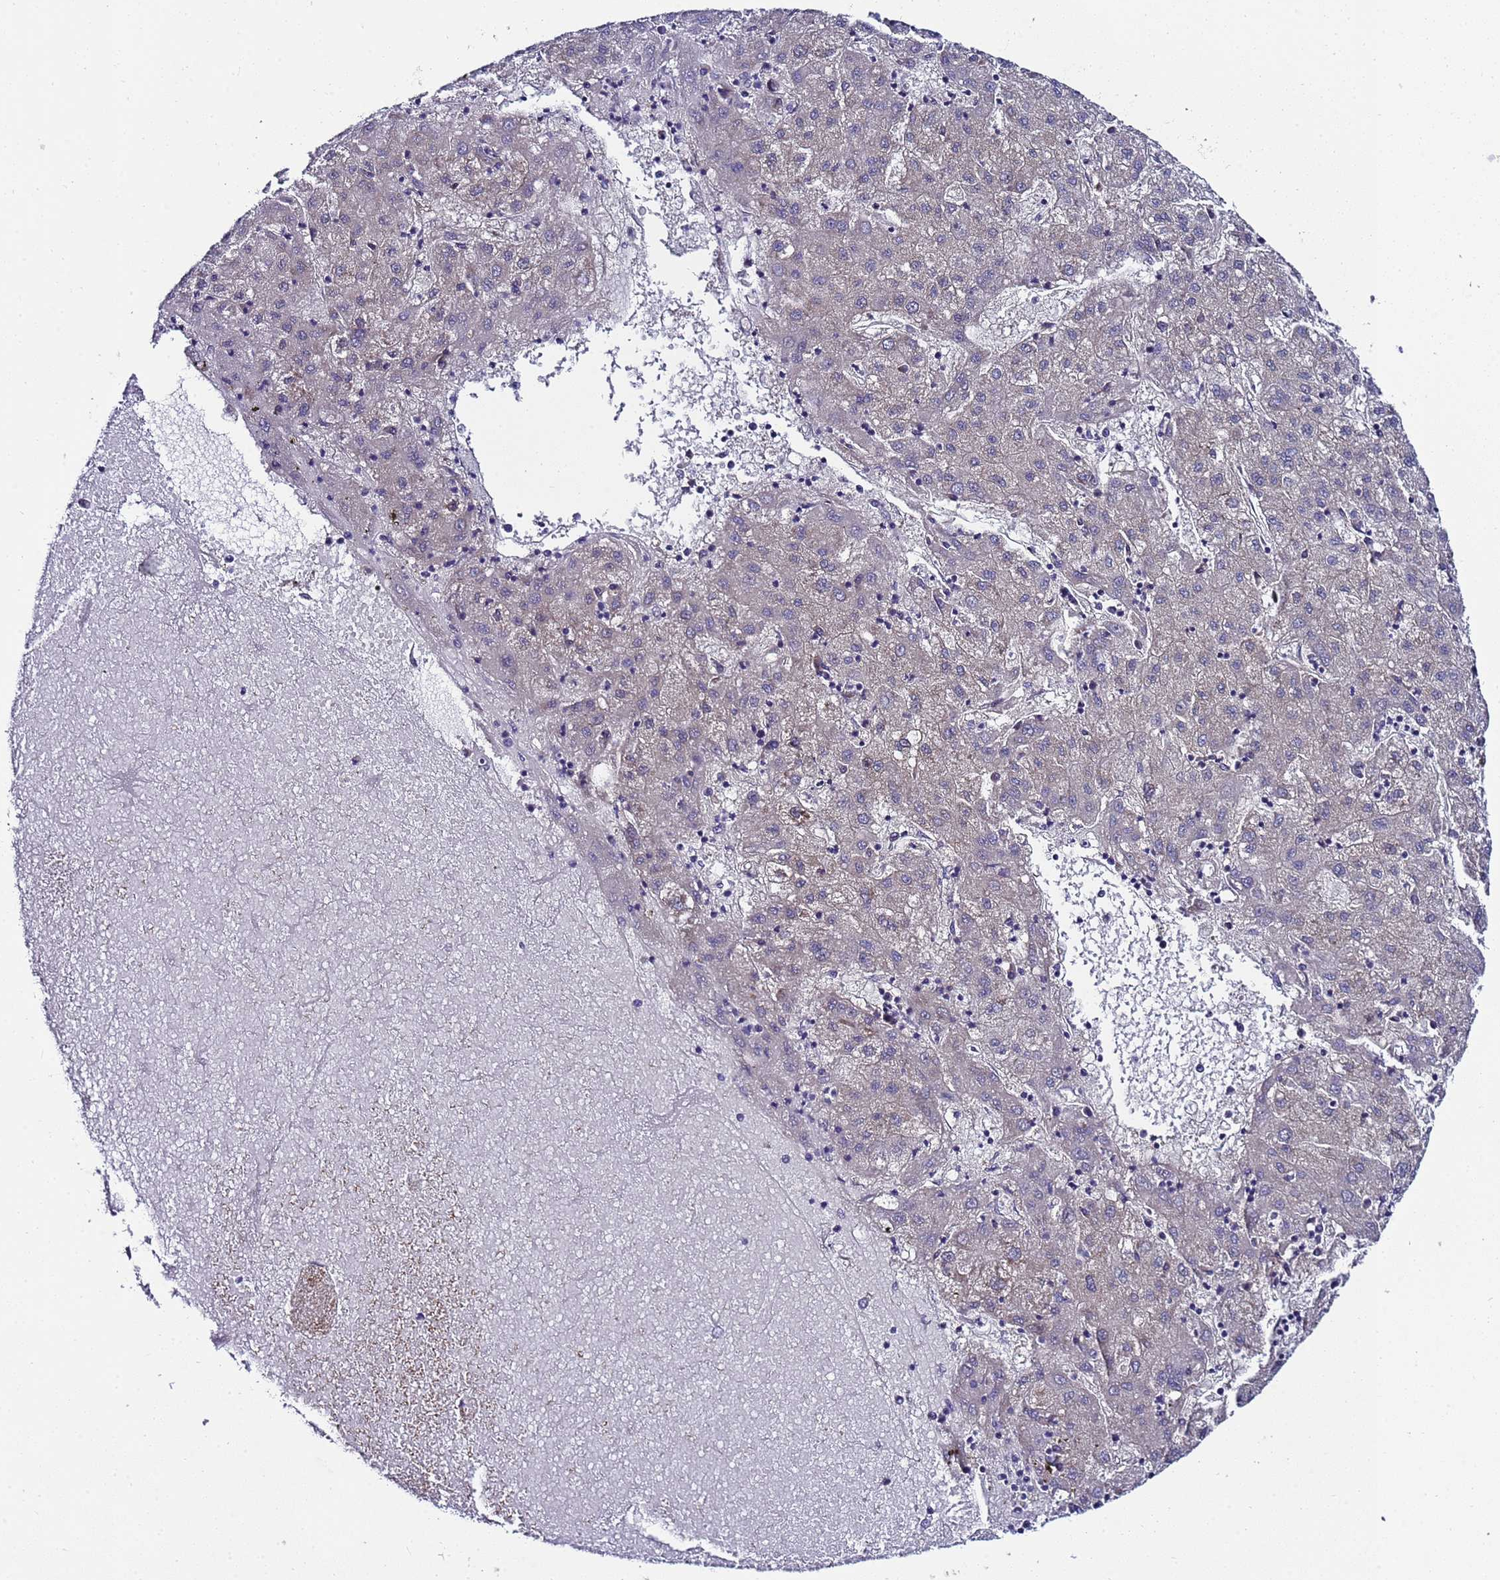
{"staining": {"intensity": "negative", "quantity": "none", "location": "none"}, "tissue": "liver cancer", "cell_type": "Tumor cells", "image_type": "cancer", "snomed": [{"axis": "morphology", "description": "Carcinoma, Hepatocellular, NOS"}, {"axis": "topography", "description": "Liver"}], "caption": "A histopathology image of human liver cancer (hepatocellular carcinoma) is negative for staining in tumor cells.", "gene": "C19orf47", "patient": {"sex": "male", "age": 72}}